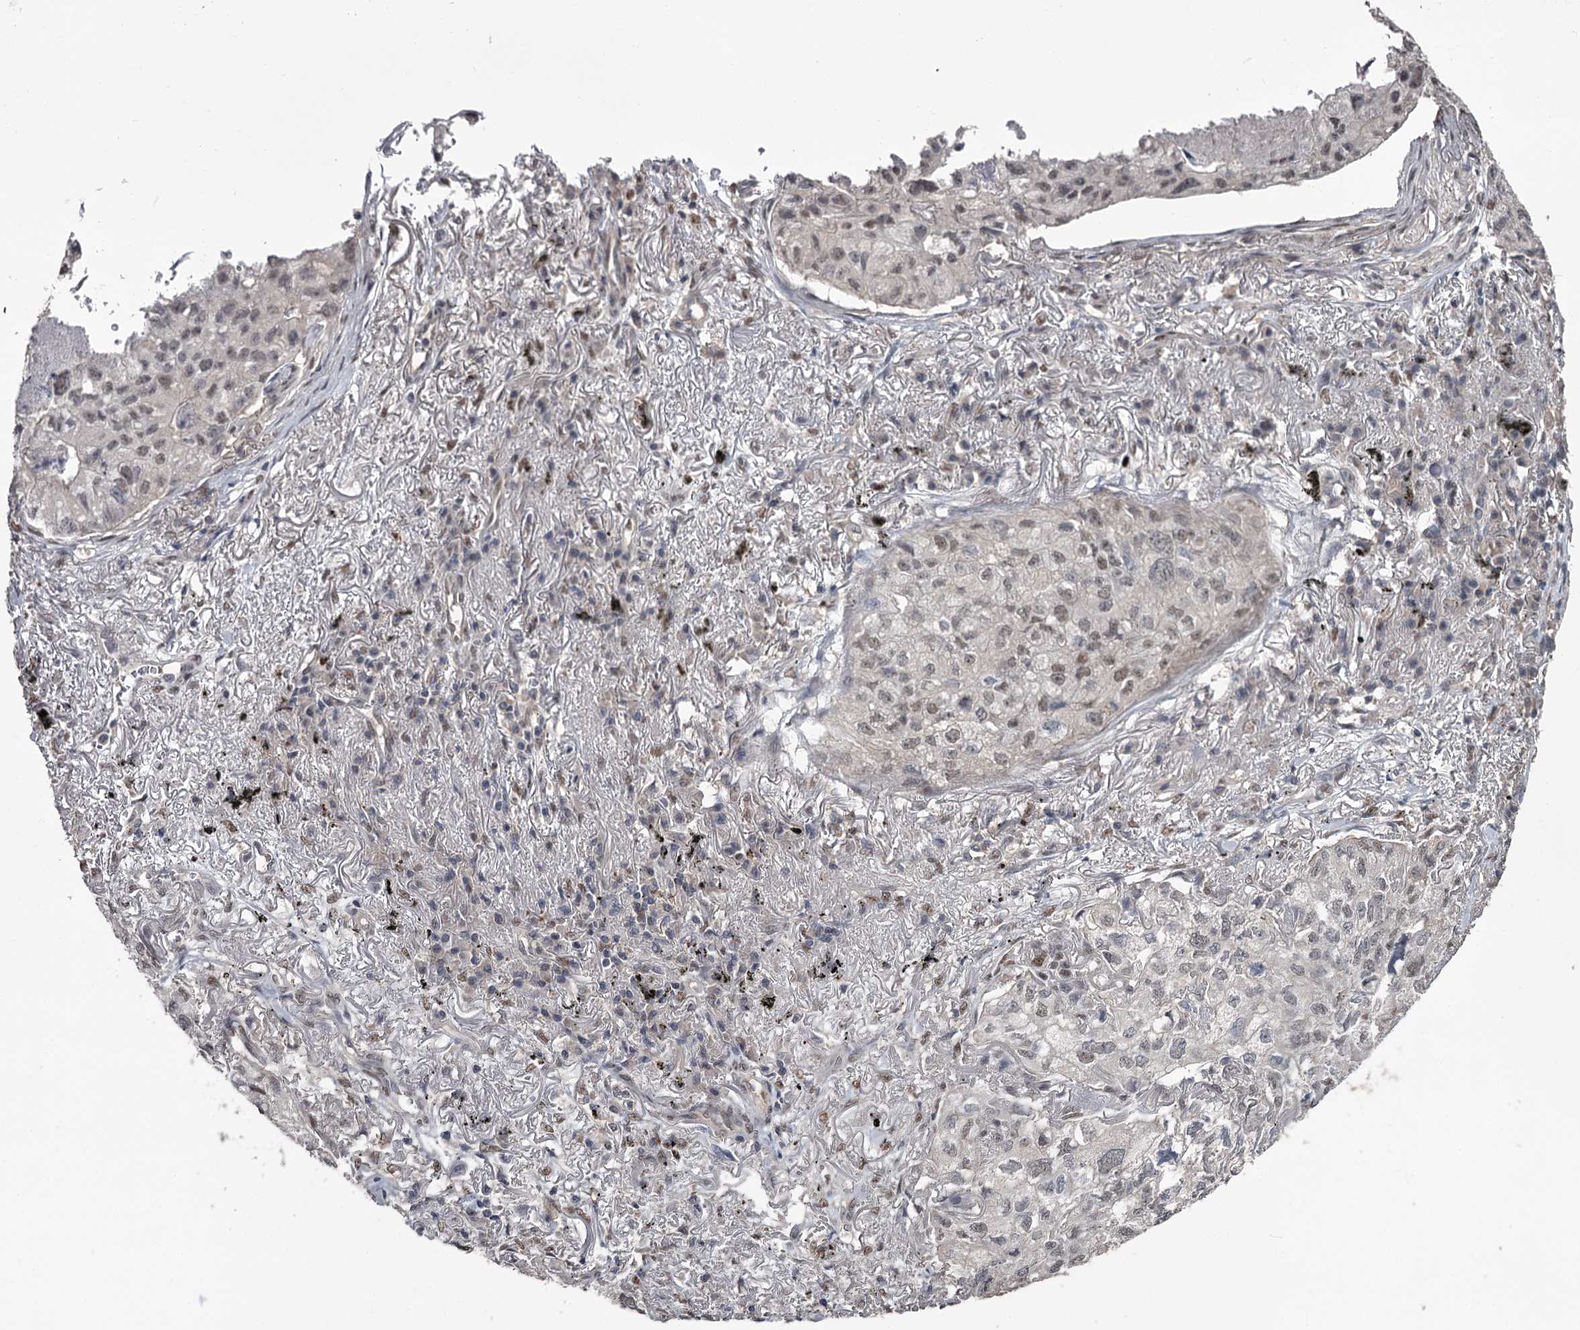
{"staining": {"intensity": "weak", "quantity": "25%-75%", "location": "nuclear"}, "tissue": "lung cancer", "cell_type": "Tumor cells", "image_type": "cancer", "snomed": [{"axis": "morphology", "description": "Adenocarcinoma, NOS"}, {"axis": "topography", "description": "Lung"}], "caption": "Protein expression analysis of lung cancer reveals weak nuclear positivity in about 25%-75% of tumor cells.", "gene": "PRPF40B", "patient": {"sex": "male", "age": 65}}